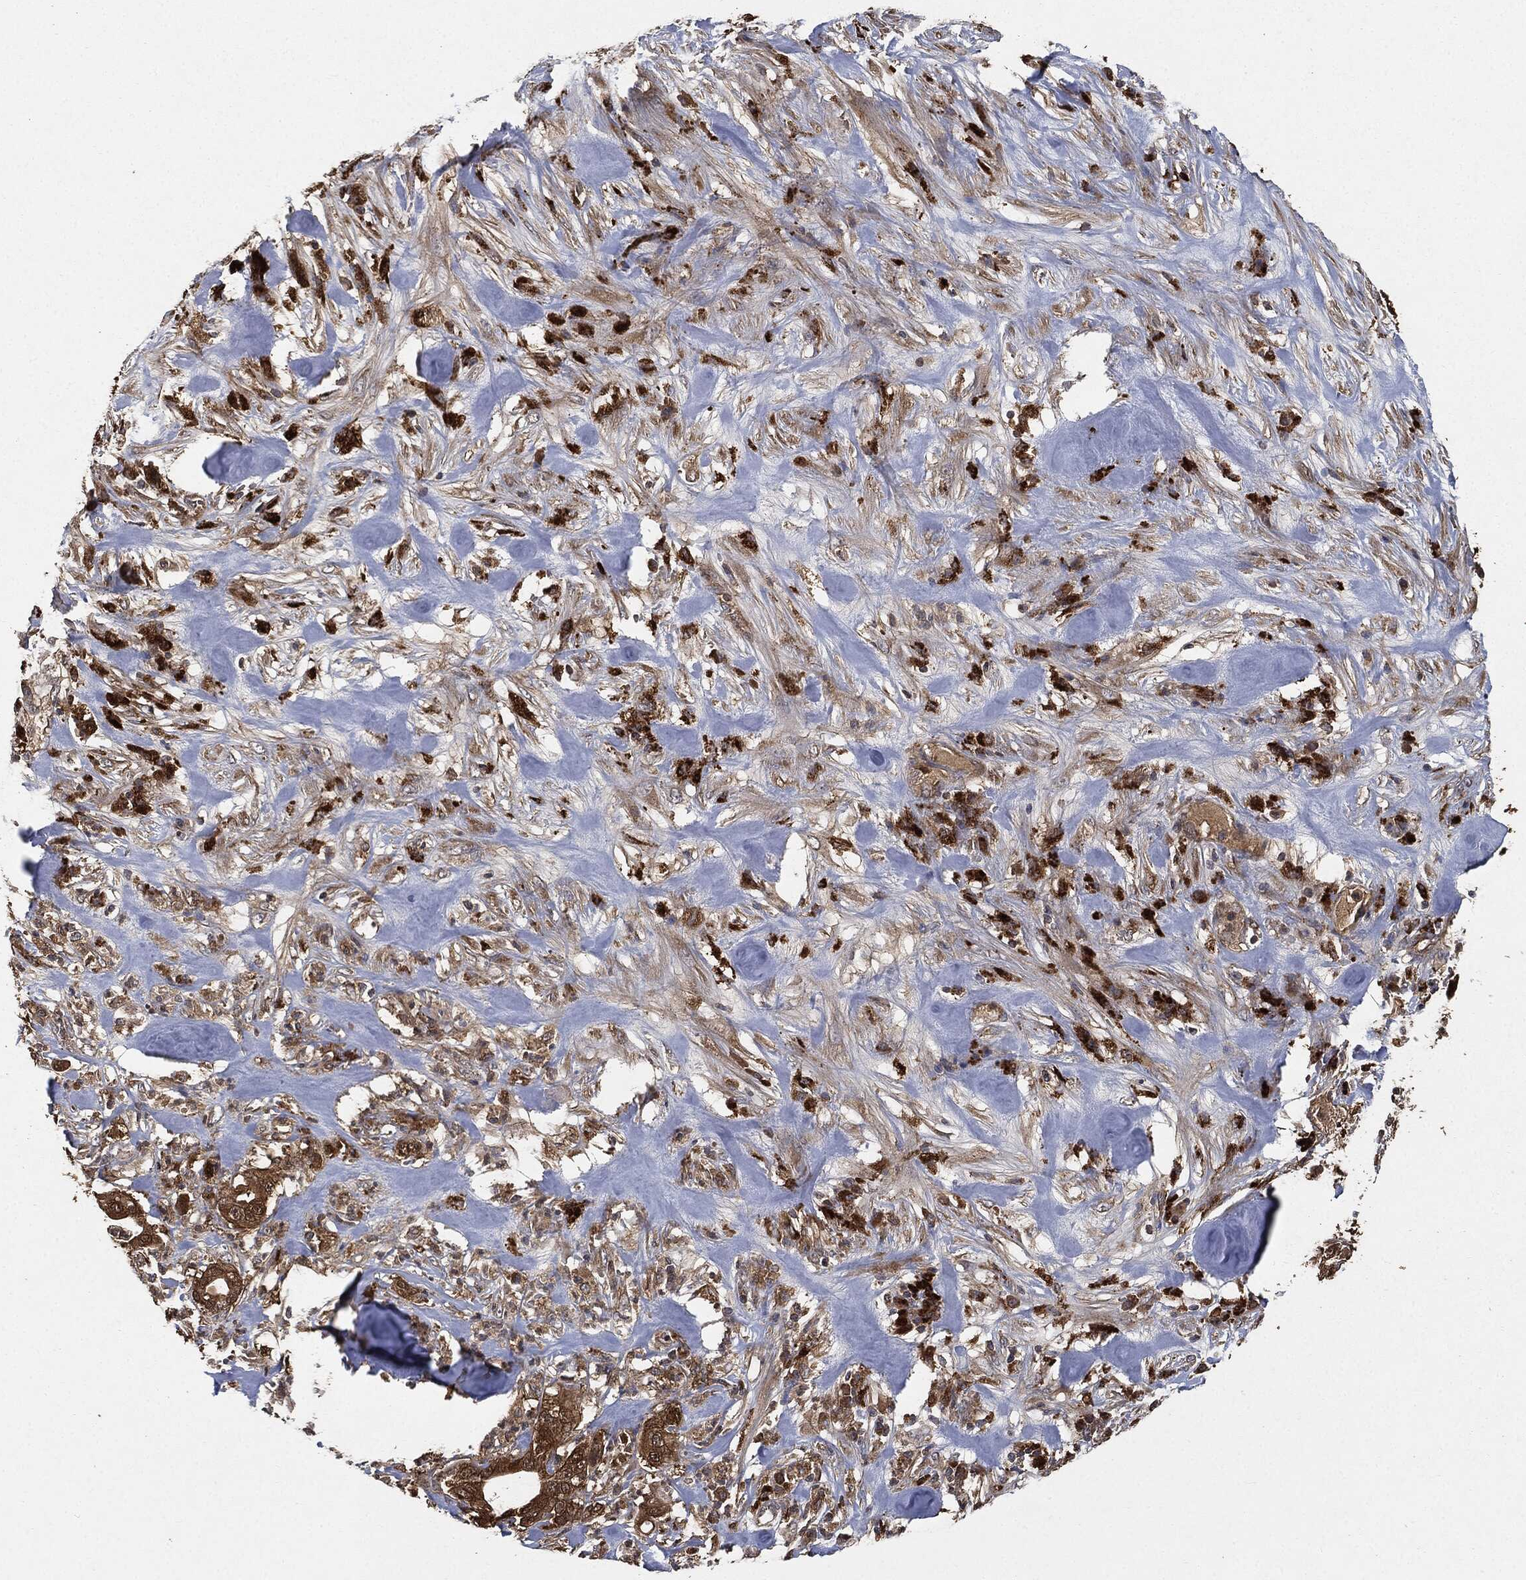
{"staining": {"intensity": "strong", "quantity": ">75%", "location": "cytoplasmic/membranous"}, "tissue": "pancreatic cancer", "cell_type": "Tumor cells", "image_type": "cancer", "snomed": [{"axis": "morphology", "description": "Adenocarcinoma, NOS"}, {"axis": "topography", "description": "Pancreas"}], "caption": "Pancreatic cancer stained with DAB immunohistochemistry (IHC) shows high levels of strong cytoplasmic/membranous positivity in approximately >75% of tumor cells. (IHC, brightfield microscopy, high magnification).", "gene": "BRAF", "patient": {"sex": "male", "age": 71}}